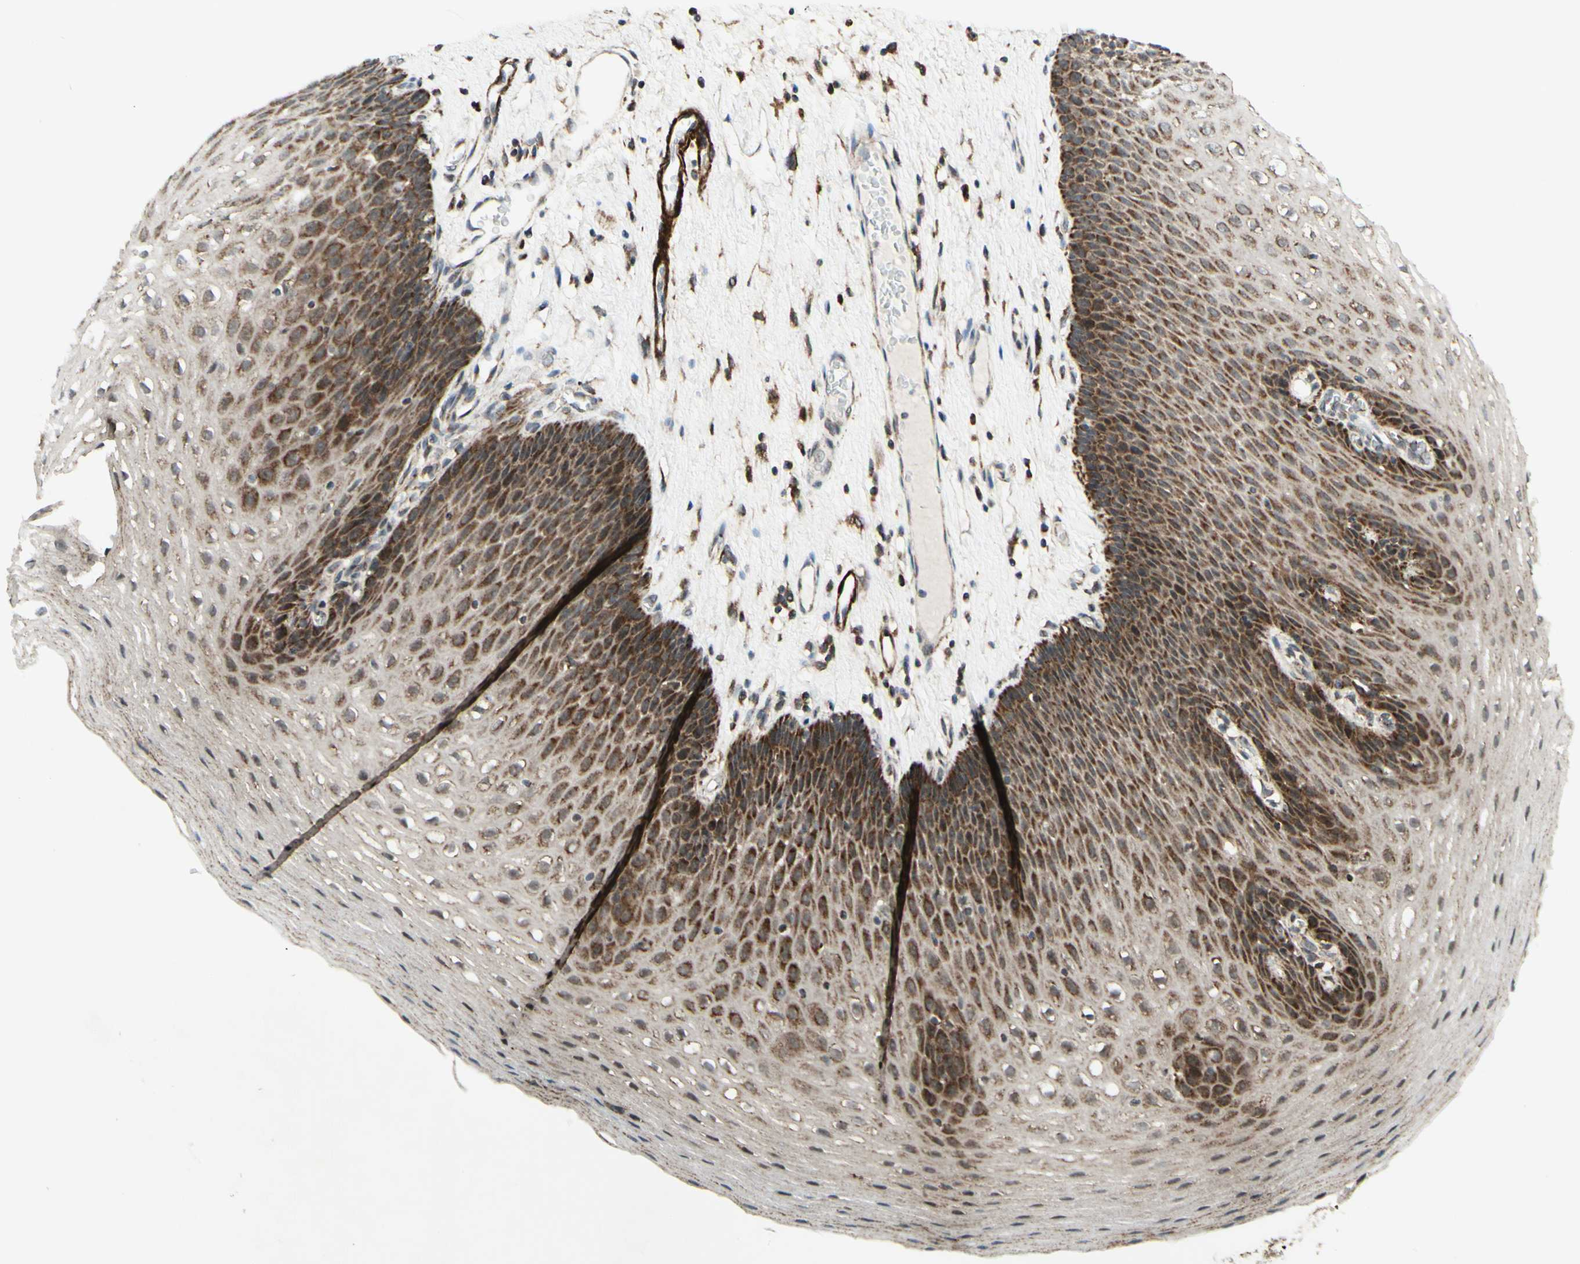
{"staining": {"intensity": "strong", "quantity": "25%-75%", "location": "cytoplasmic/membranous"}, "tissue": "esophagus", "cell_type": "Squamous epithelial cells", "image_type": "normal", "snomed": [{"axis": "morphology", "description": "Normal tissue, NOS"}, {"axis": "topography", "description": "Esophagus"}], "caption": "Normal esophagus displays strong cytoplasmic/membranous staining in approximately 25%-75% of squamous epithelial cells, visualized by immunohistochemistry. (Brightfield microscopy of DAB IHC at high magnification).", "gene": "DHRS3", "patient": {"sex": "male", "age": 48}}